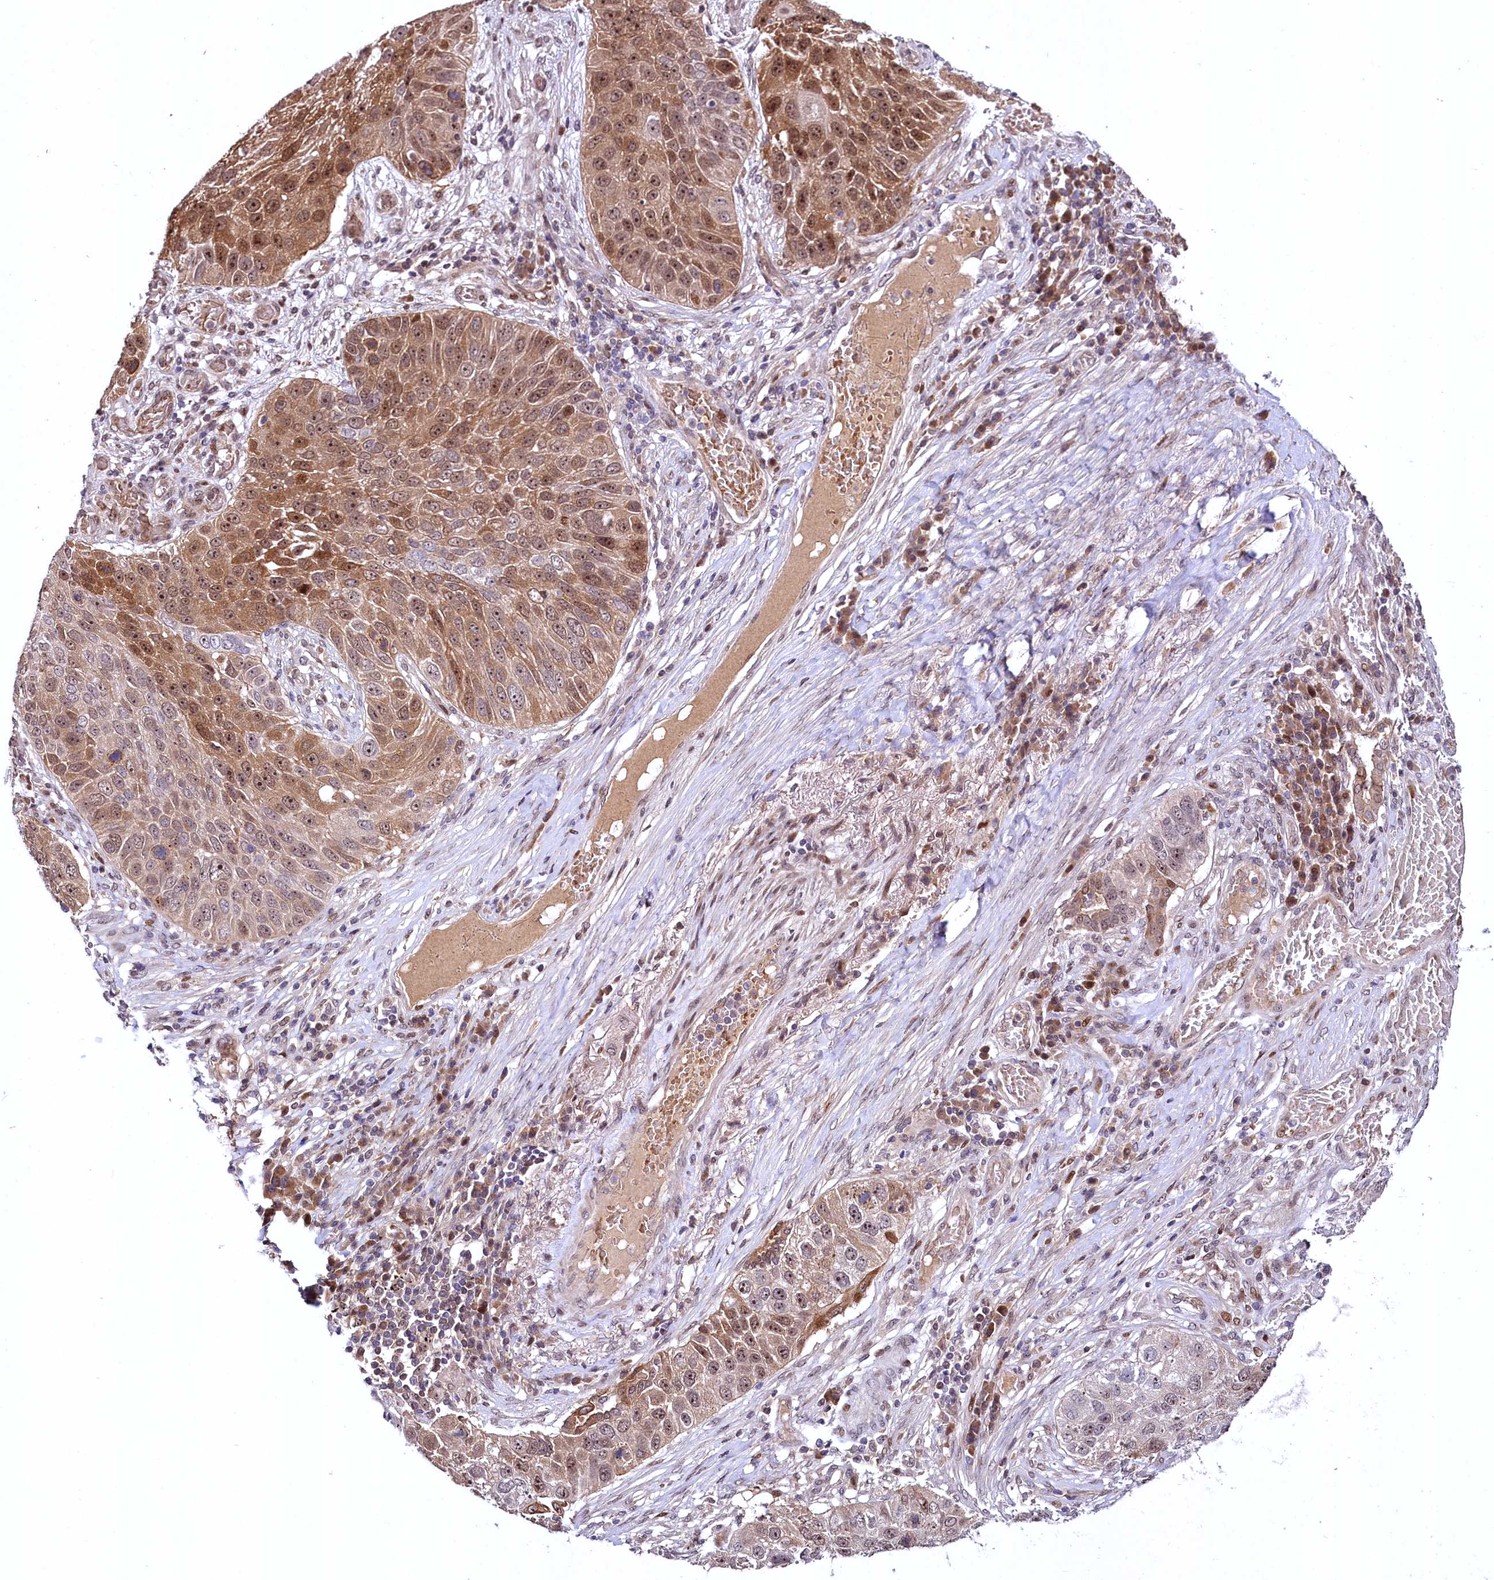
{"staining": {"intensity": "moderate", "quantity": ">75%", "location": "cytoplasmic/membranous,nuclear"}, "tissue": "lung cancer", "cell_type": "Tumor cells", "image_type": "cancer", "snomed": [{"axis": "morphology", "description": "Squamous cell carcinoma, NOS"}, {"axis": "topography", "description": "Lung"}], "caption": "Moderate cytoplasmic/membranous and nuclear positivity for a protein is present in about >75% of tumor cells of lung cancer (squamous cell carcinoma) using immunohistochemistry.", "gene": "N4BP2L1", "patient": {"sex": "male", "age": 61}}